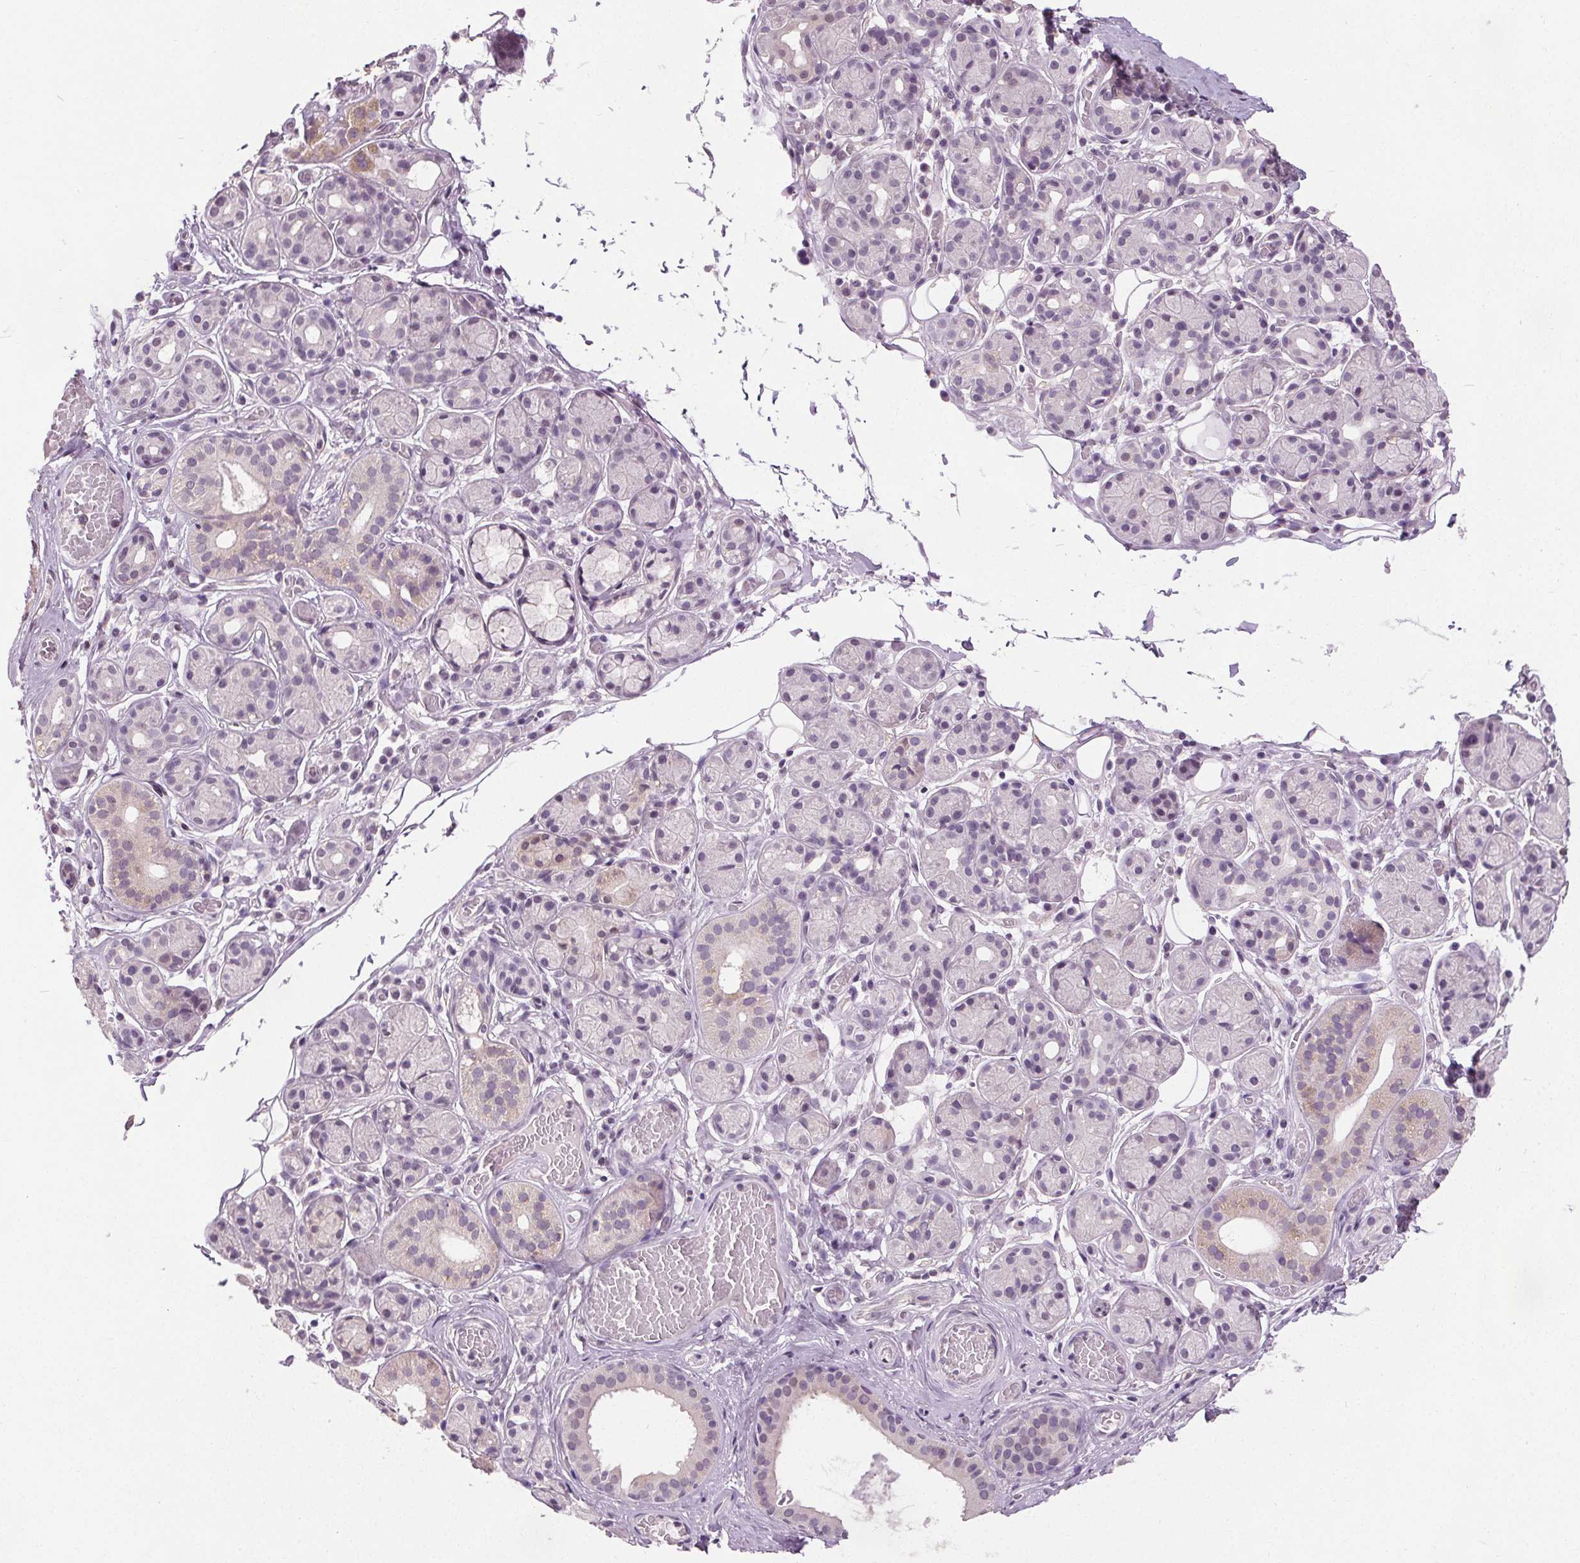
{"staining": {"intensity": "moderate", "quantity": "<25%", "location": "cytoplasmic/membranous"}, "tissue": "salivary gland", "cell_type": "Glandular cells", "image_type": "normal", "snomed": [{"axis": "morphology", "description": "Normal tissue, NOS"}, {"axis": "topography", "description": "Salivary gland"}, {"axis": "topography", "description": "Peripheral nerve tissue"}], "caption": "A brown stain highlights moderate cytoplasmic/membranous expression of a protein in glandular cells of unremarkable salivary gland. (brown staining indicates protein expression, while blue staining denotes nuclei).", "gene": "SLC2A9", "patient": {"sex": "male", "age": 71}}